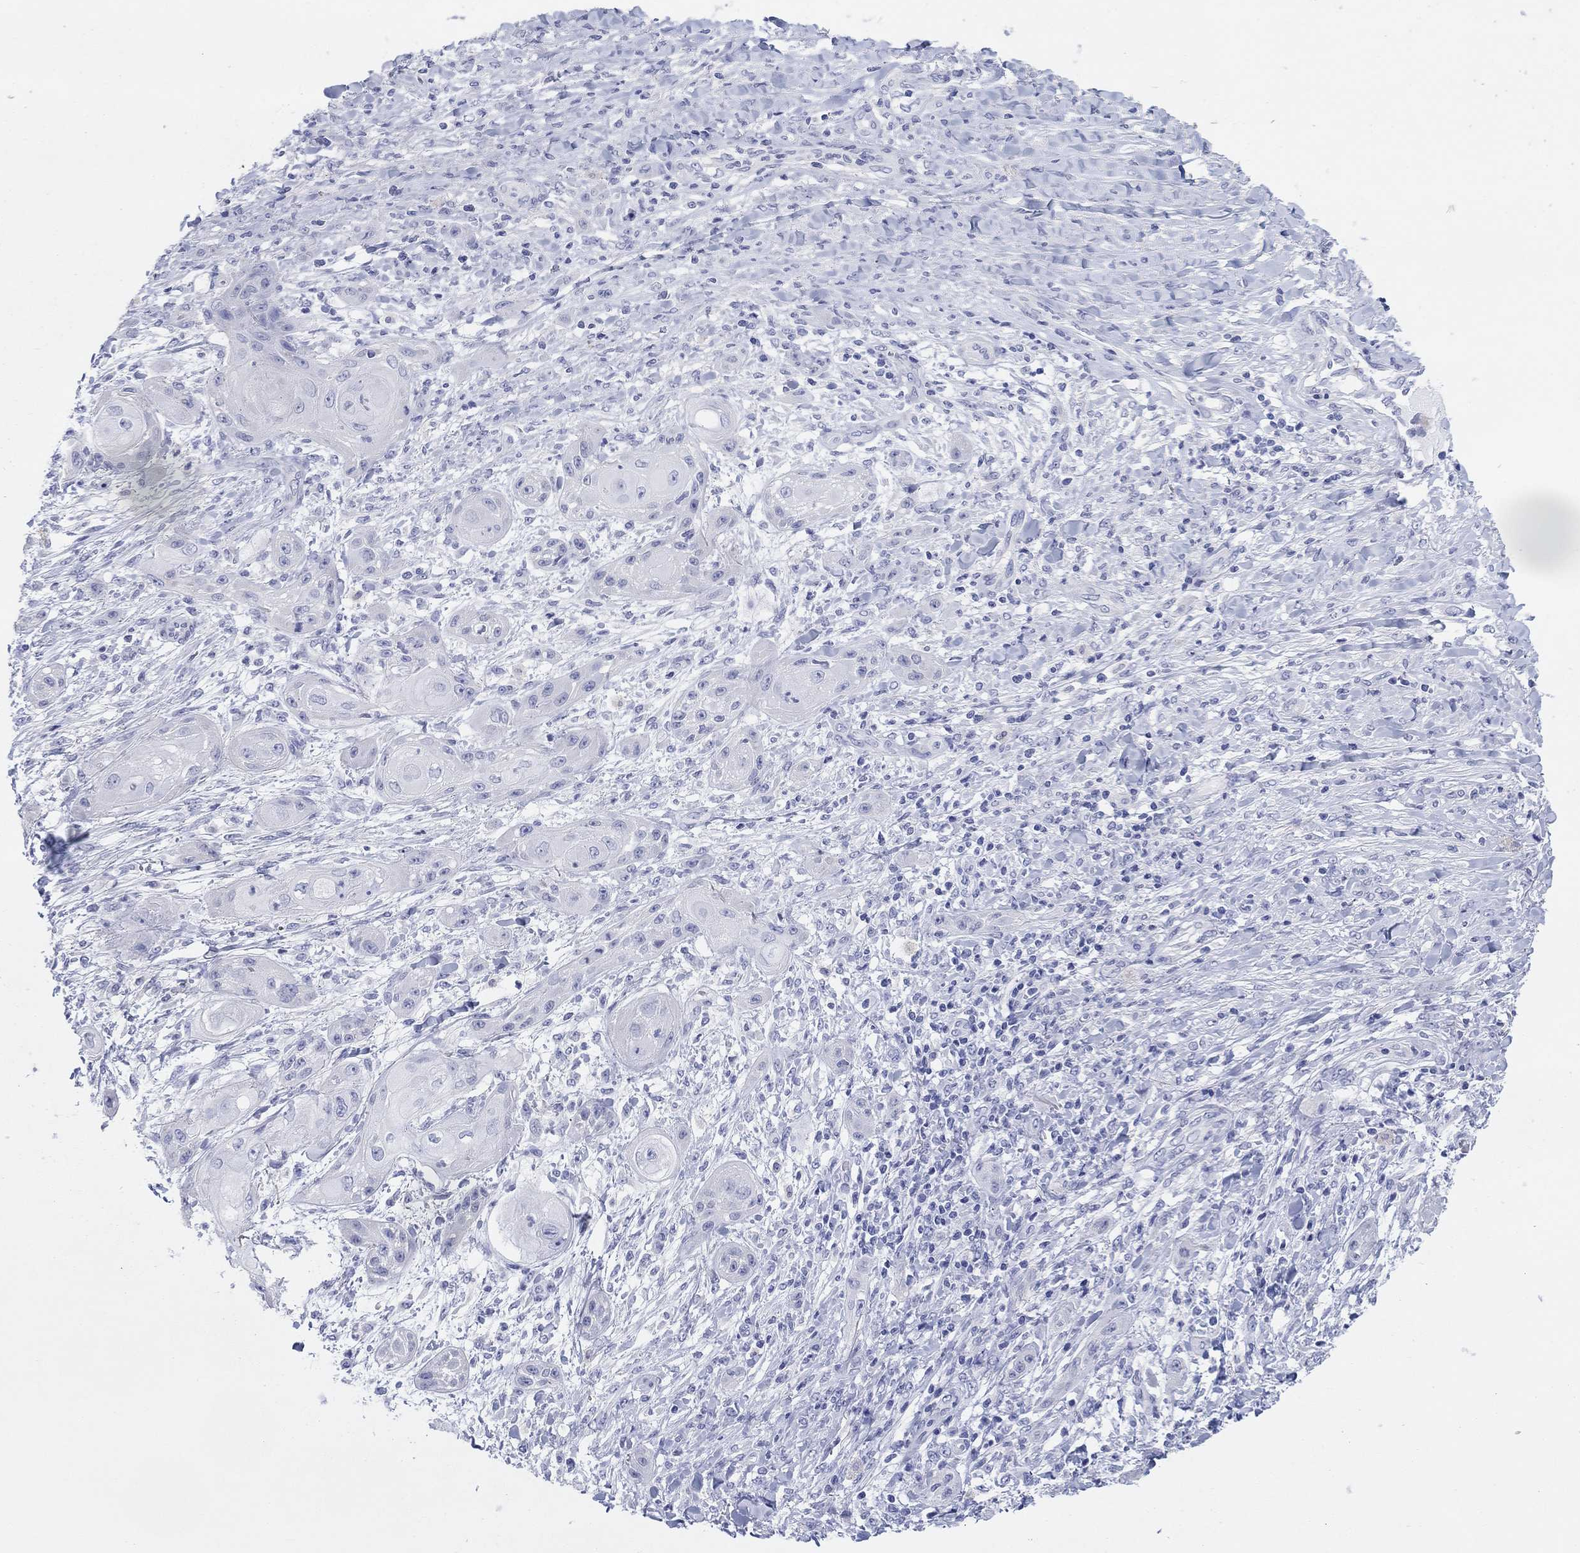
{"staining": {"intensity": "negative", "quantity": "none", "location": "none"}, "tissue": "skin cancer", "cell_type": "Tumor cells", "image_type": "cancer", "snomed": [{"axis": "morphology", "description": "Squamous cell carcinoma, NOS"}, {"axis": "topography", "description": "Skin"}], "caption": "The immunohistochemistry (IHC) micrograph has no significant staining in tumor cells of skin squamous cell carcinoma tissue.", "gene": "ERICH3", "patient": {"sex": "male", "age": 62}}